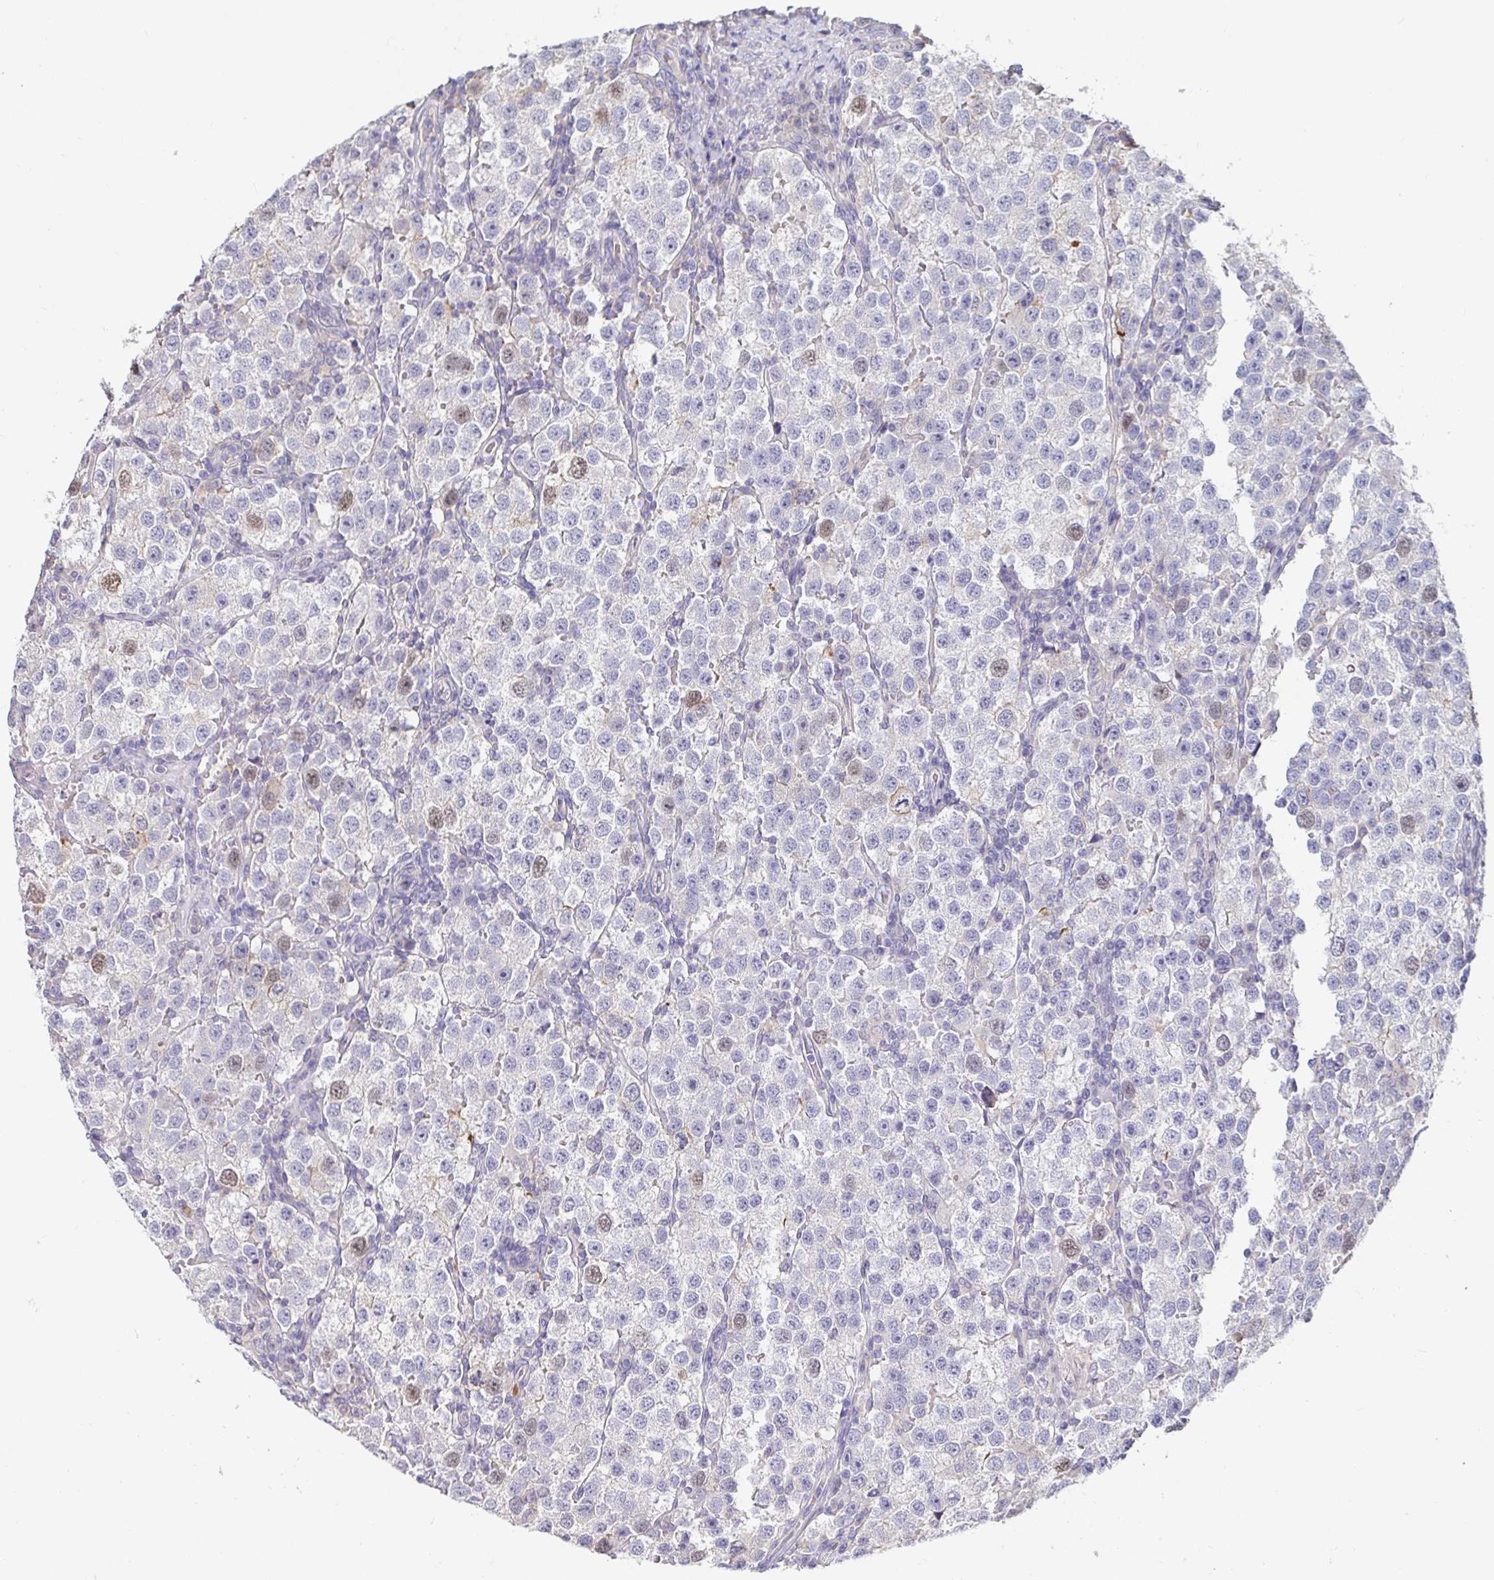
{"staining": {"intensity": "weak", "quantity": "<25%", "location": "nuclear"}, "tissue": "testis cancer", "cell_type": "Tumor cells", "image_type": "cancer", "snomed": [{"axis": "morphology", "description": "Seminoma, NOS"}, {"axis": "topography", "description": "Testis"}], "caption": "High magnification brightfield microscopy of testis cancer stained with DAB (brown) and counterstained with hematoxylin (blue): tumor cells show no significant expression. (DAB immunohistochemistry (IHC) visualized using brightfield microscopy, high magnification).", "gene": "ANLN", "patient": {"sex": "male", "age": 37}}